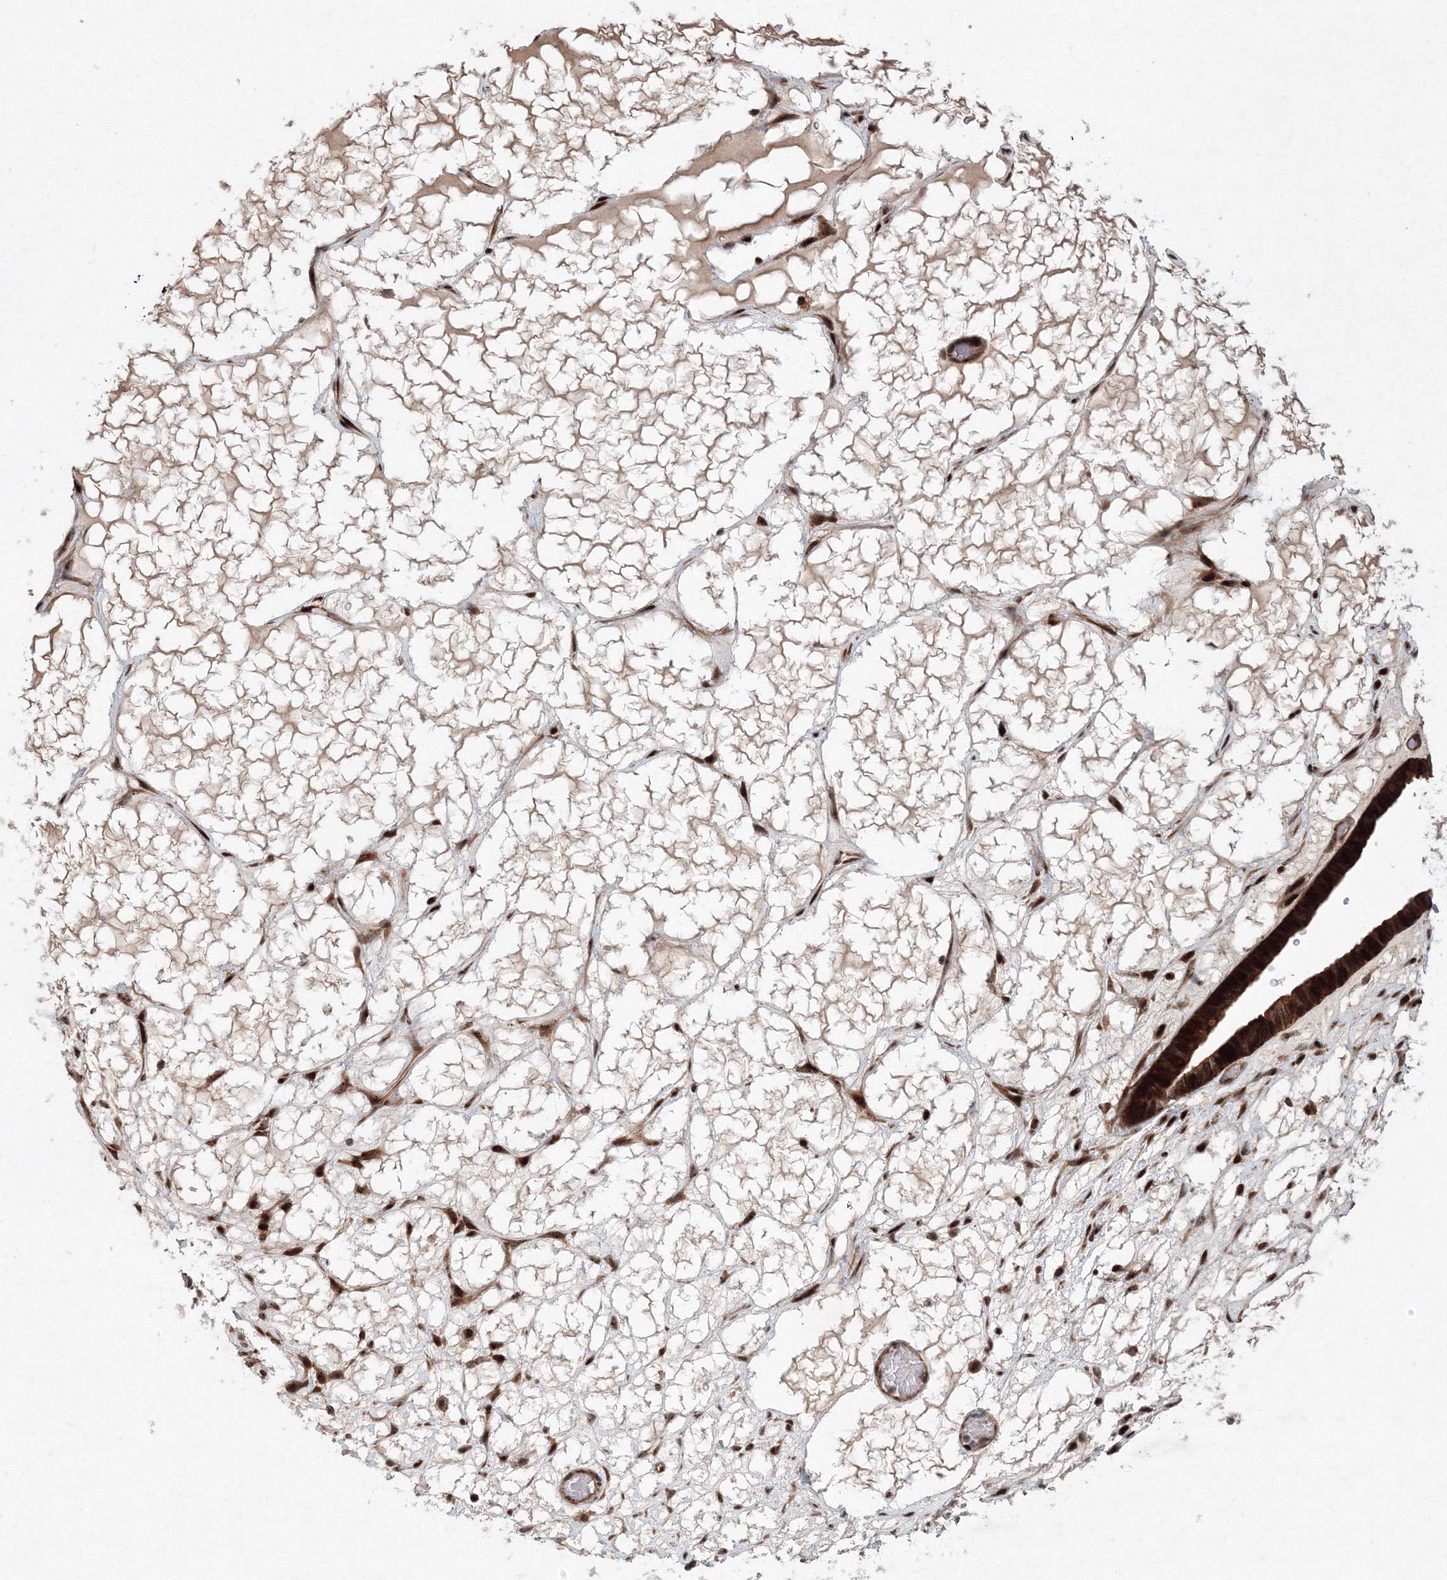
{"staining": {"intensity": "strong", "quantity": ">75%", "location": "cytoplasmic/membranous,nuclear"}, "tissue": "ovarian cancer", "cell_type": "Tumor cells", "image_type": "cancer", "snomed": [{"axis": "morphology", "description": "Cystadenocarcinoma, serous, NOS"}, {"axis": "topography", "description": "Ovary"}], "caption": "Human ovarian cancer (serous cystadenocarcinoma) stained for a protein (brown) reveals strong cytoplasmic/membranous and nuclear positive staining in approximately >75% of tumor cells.", "gene": "ANKAR", "patient": {"sex": "female", "age": 56}}